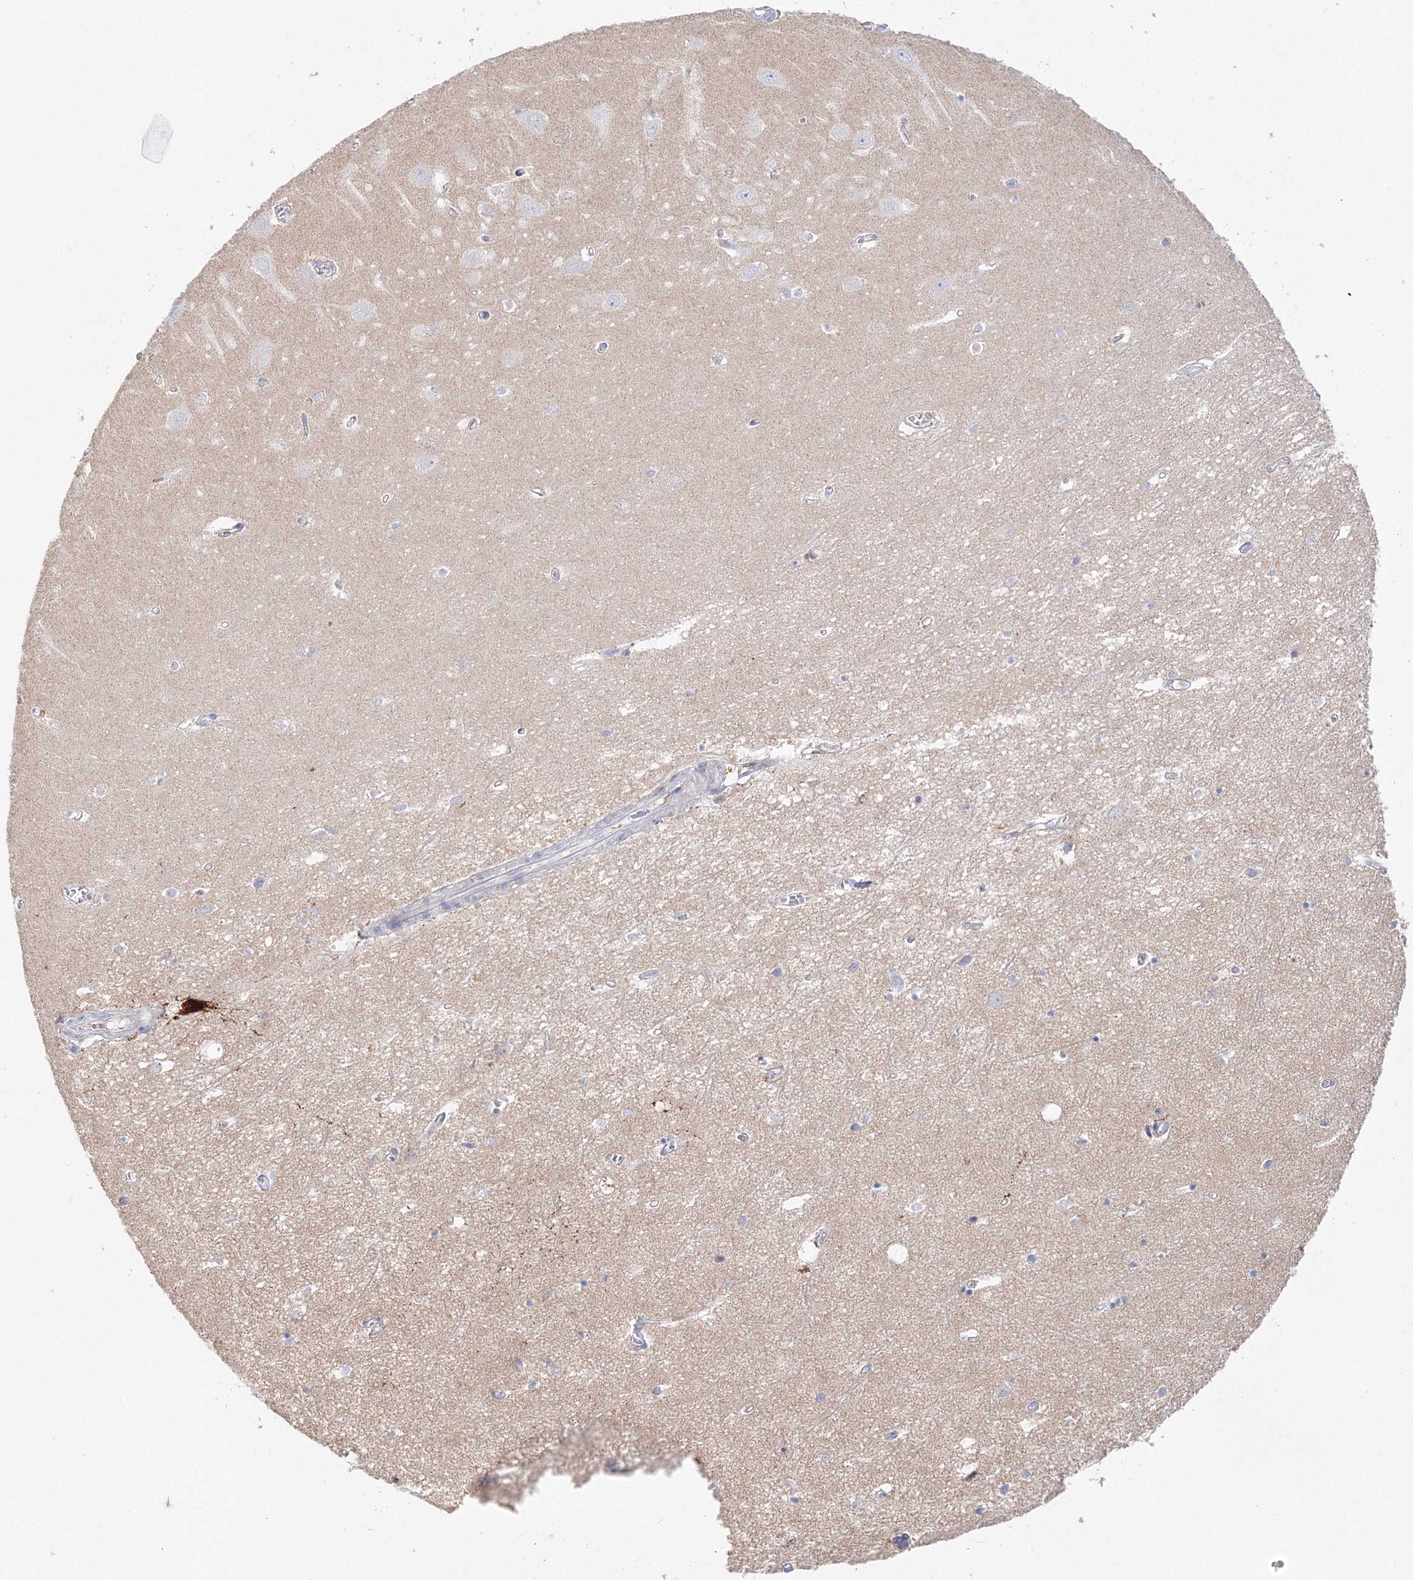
{"staining": {"intensity": "negative", "quantity": "none", "location": "none"}, "tissue": "hippocampus", "cell_type": "Glial cells", "image_type": "normal", "snomed": [{"axis": "morphology", "description": "Normal tissue, NOS"}, {"axis": "topography", "description": "Hippocampus"}], "caption": "The histopathology image displays no significant positivity in glial cells of hippocampus.", "gene": "MERTK", "patient": {"sex": "female", "age": 64}}